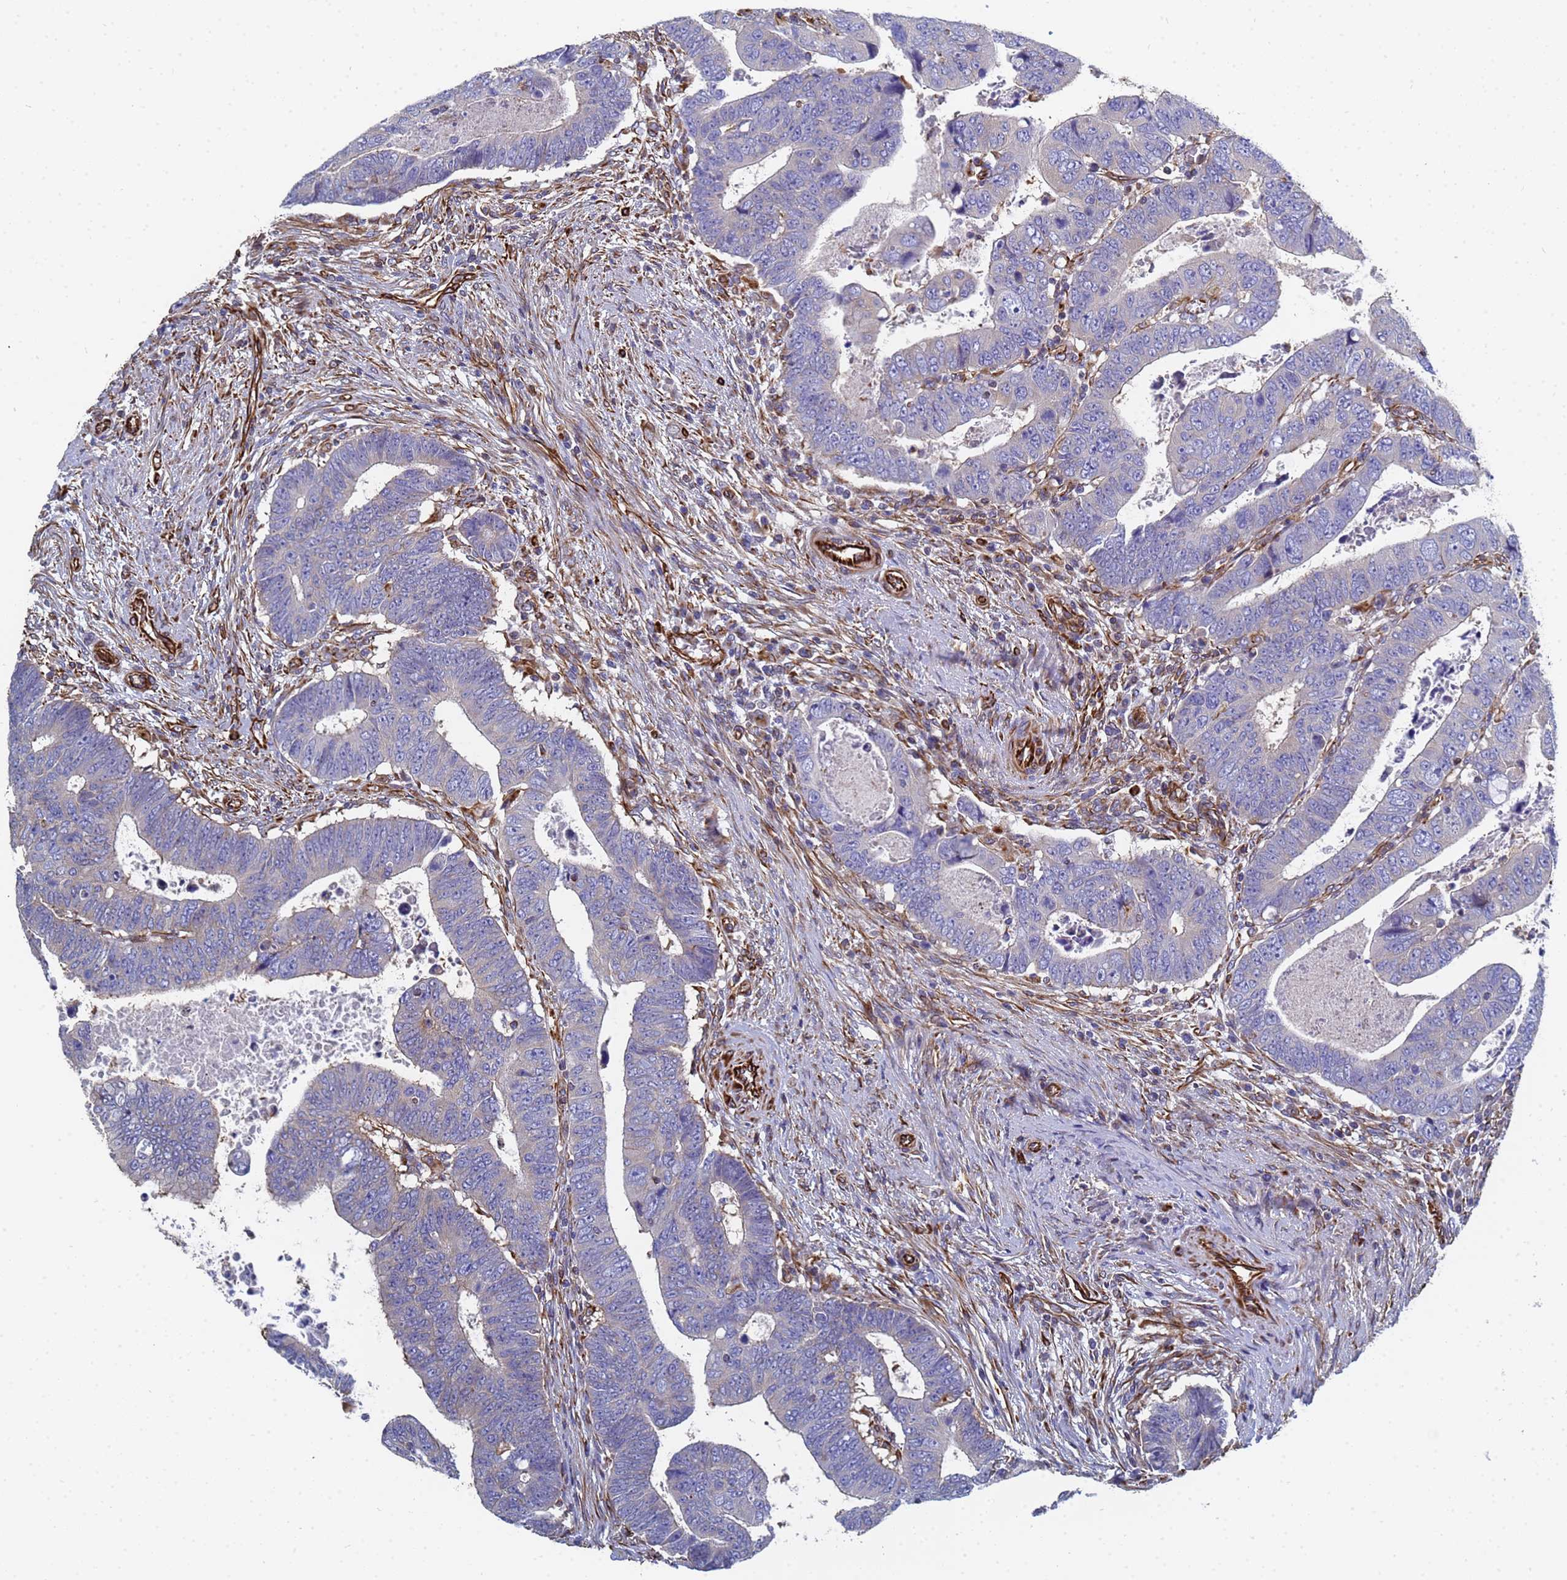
{"staining": {"intensity": "negative", "quantity": "none", "location": "none"}, "tissue": "colorectal cancer", "cell_type": "Tumor cells", "image_type": "cancer", "snomed": [{"axis": "morphology", "description": "Normal tissue, NOS"}, {"axis": "morphology", "description": "Adenocarcinoma, NOS"}, {"axis": "topography", "description": "Rectum"}], "caption": "IHC of colorectal cancer (adenocarcinoma) demonstrates no staining in tumor cells. The staining was performed using DAB (3,3'-diaminobenzidine) to visualize the protein expression in brown, while the nuclei were stained in blue with hematoxylin (Magnification: 20x).", "gene": "SYT13", "patient": {"sex": "female", "age": 65}}